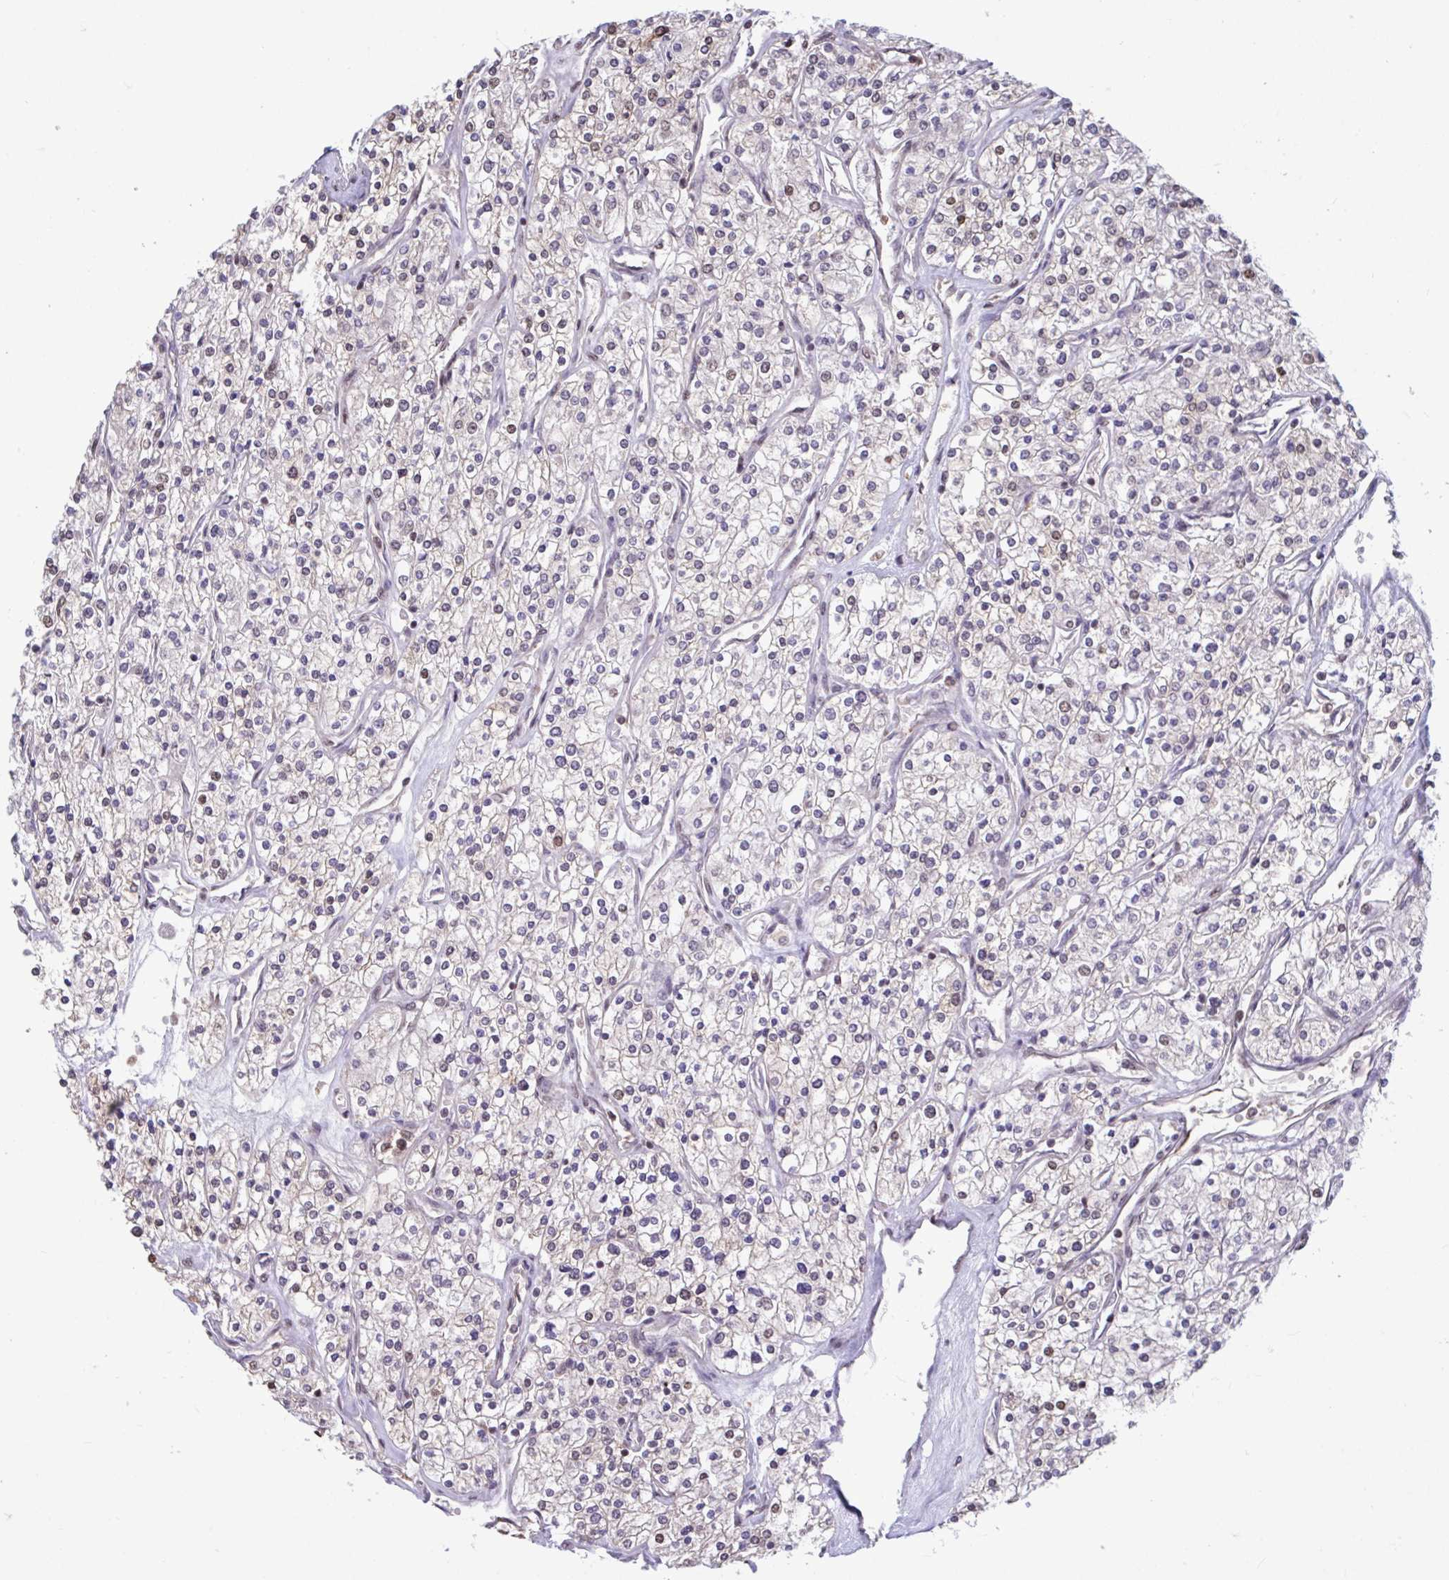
{"staining": {"intensity": "moderate", "quantity": "<25%", "location": "nuclear"}, "tissue": "renal cancer", "cell_type": "Tumor cells", "image_type": "cancer", "snomed": [{"axis": "morphology", "description": "Adenocarcinoma, NOS"}, {"axis": "topography", "description": "Kidney"}], "caption": "Renal cancer stained with immunohistochemistry shows moderate nuclear staining in approximately <25% of tumor cells.", "gene": "HNRNPDL", "patient": {"sex": "male", "age": 80}}